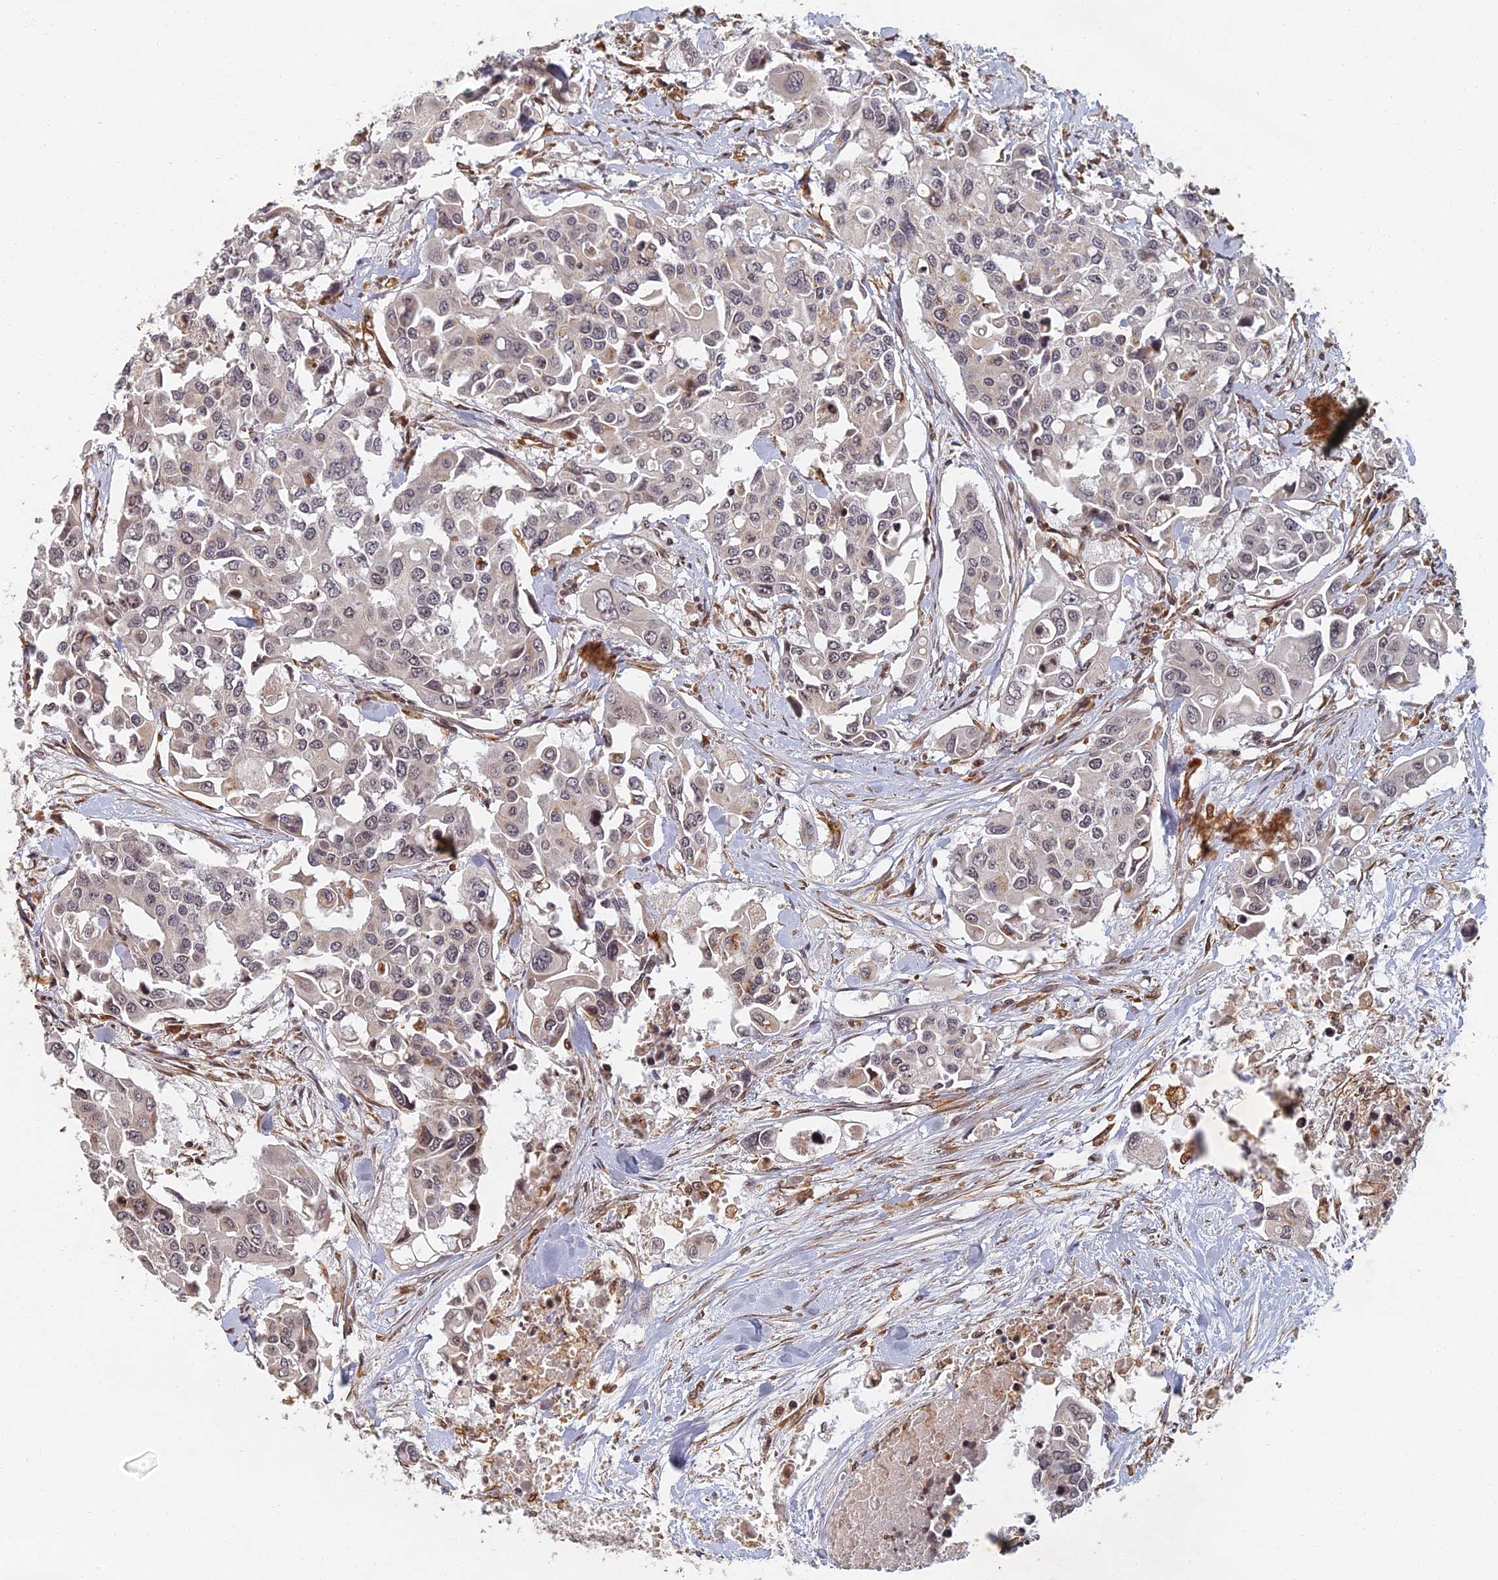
{"staining": {"intensity": "weak", "quantity": "<25%", "location": "nuclear"}, "tissue": "colorectal cancer", "cell_type": "Tumor cells", "image_type": "cancer", "snomed": [{"axis": "morphology", "description": "Adenocarcinoma, NOS"}, {"axis": "topography", "description": "Colon"}], "caption": "High magnification brightfield microscopy of colorectal cancer (adenocarcinoma) stained with DAB (3,3'-diaminobenzidine) (brown) and counterstained with hematoxylin (blue): tumor cells show no significant positivity. (DAB (3,3'-diaminobenzidine) IHC visualized using brightfield microscopy, high magnification).", "gene": "ABCB10", "patient": {"sex": "male", "age": 77}}